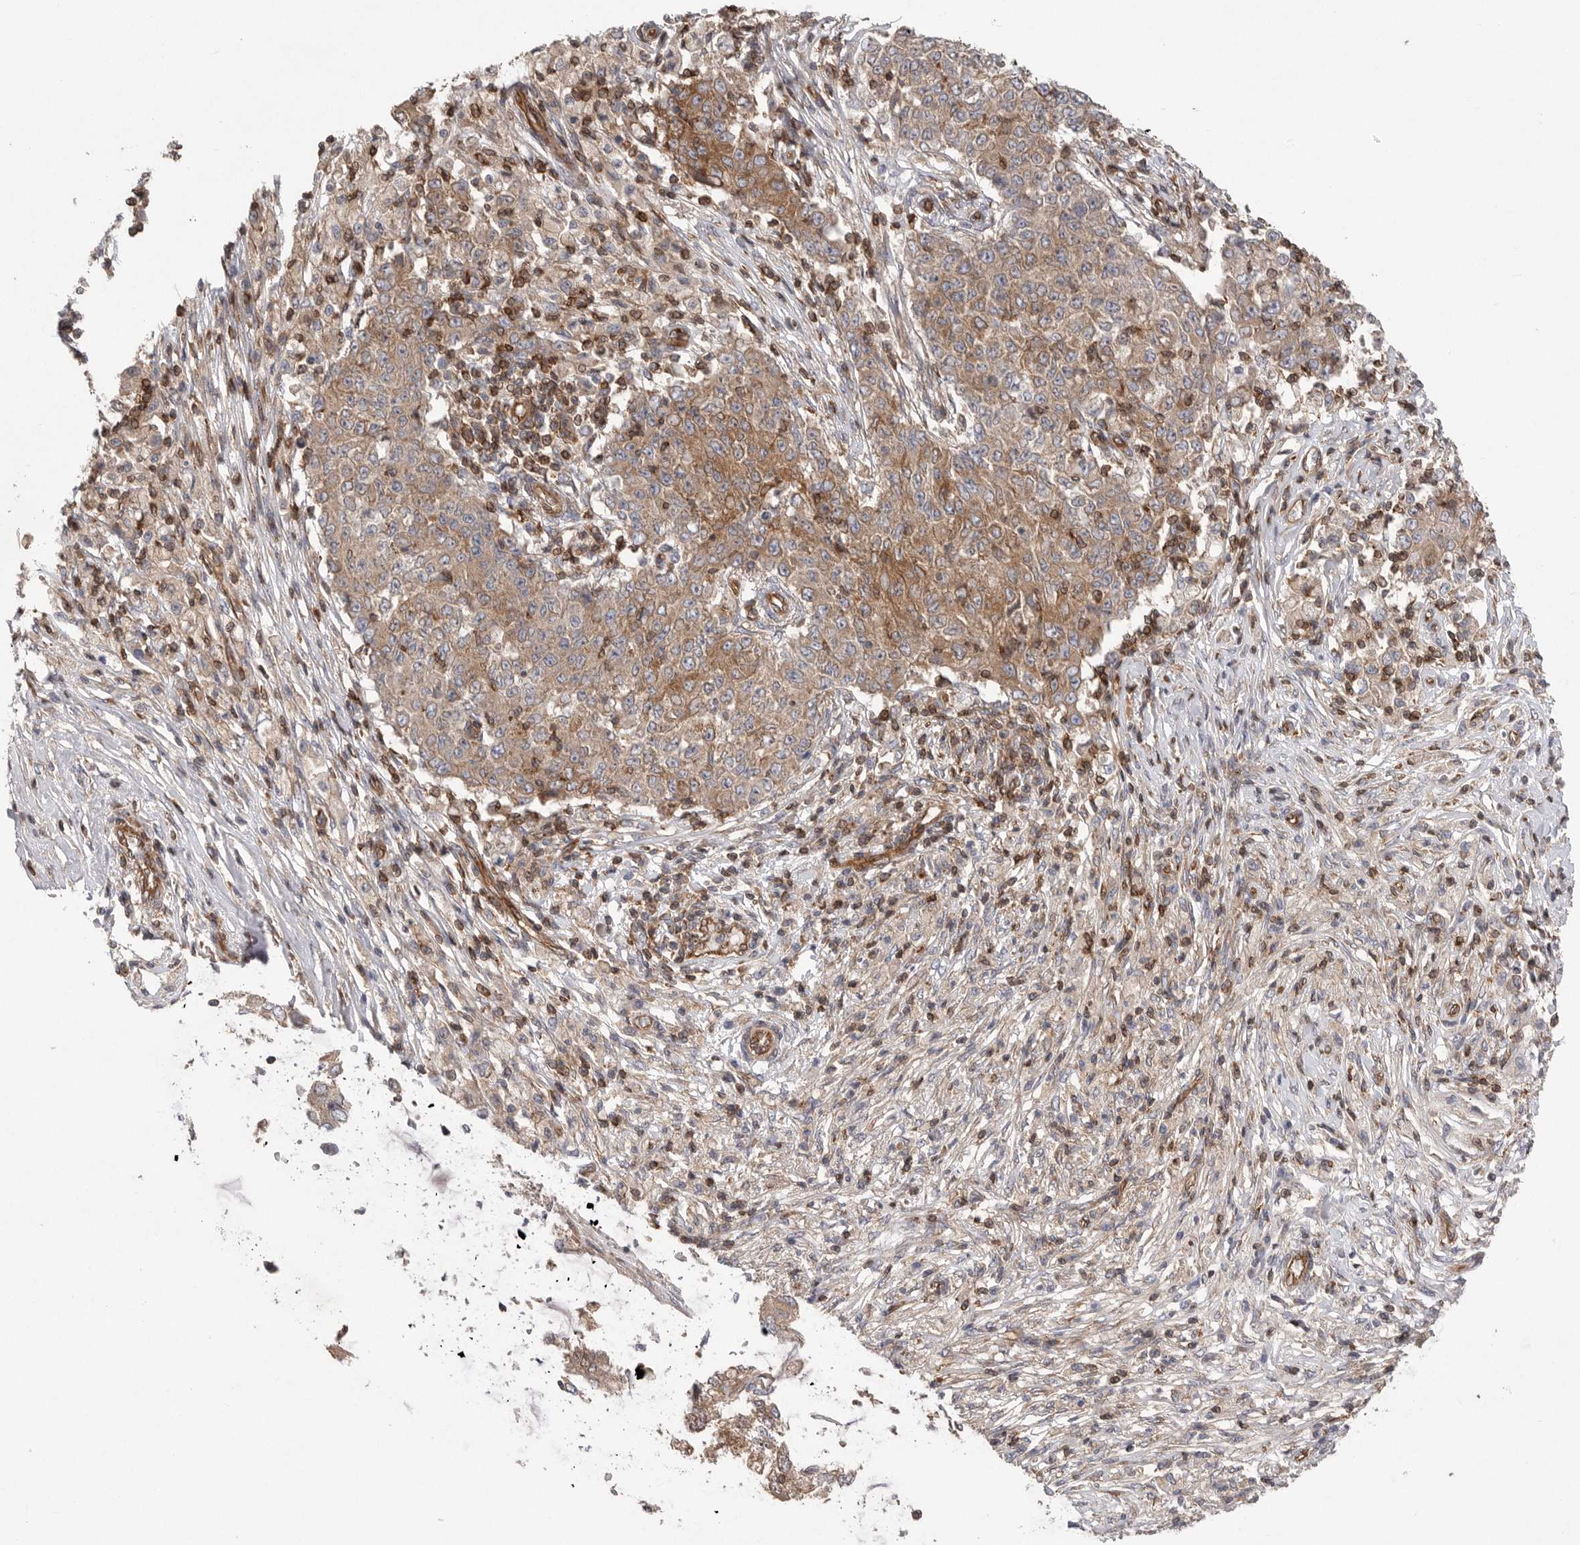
{"staining": {"intensity": "moderate", "quantity": ">75%", "location": "cytoplasmic/membranous"}, "tissue": "ovarian cancer", "cell_type": "Tumor cells", "image_type": "cancer", "snomed": [{"axis": "morphology", "description": "Carcinoma, endometroid"}, {"axis": "topography", "description": "Ovary"}], "caption": "Human endometroid carcinoma (ovarian) stained with a brown dye exhibits moderate cytoplasmic/membranous positive positivity in approximately >75% of tumor cells.", "gene": "PRKCH", "patient": {"sex": "female", "age": 51}}